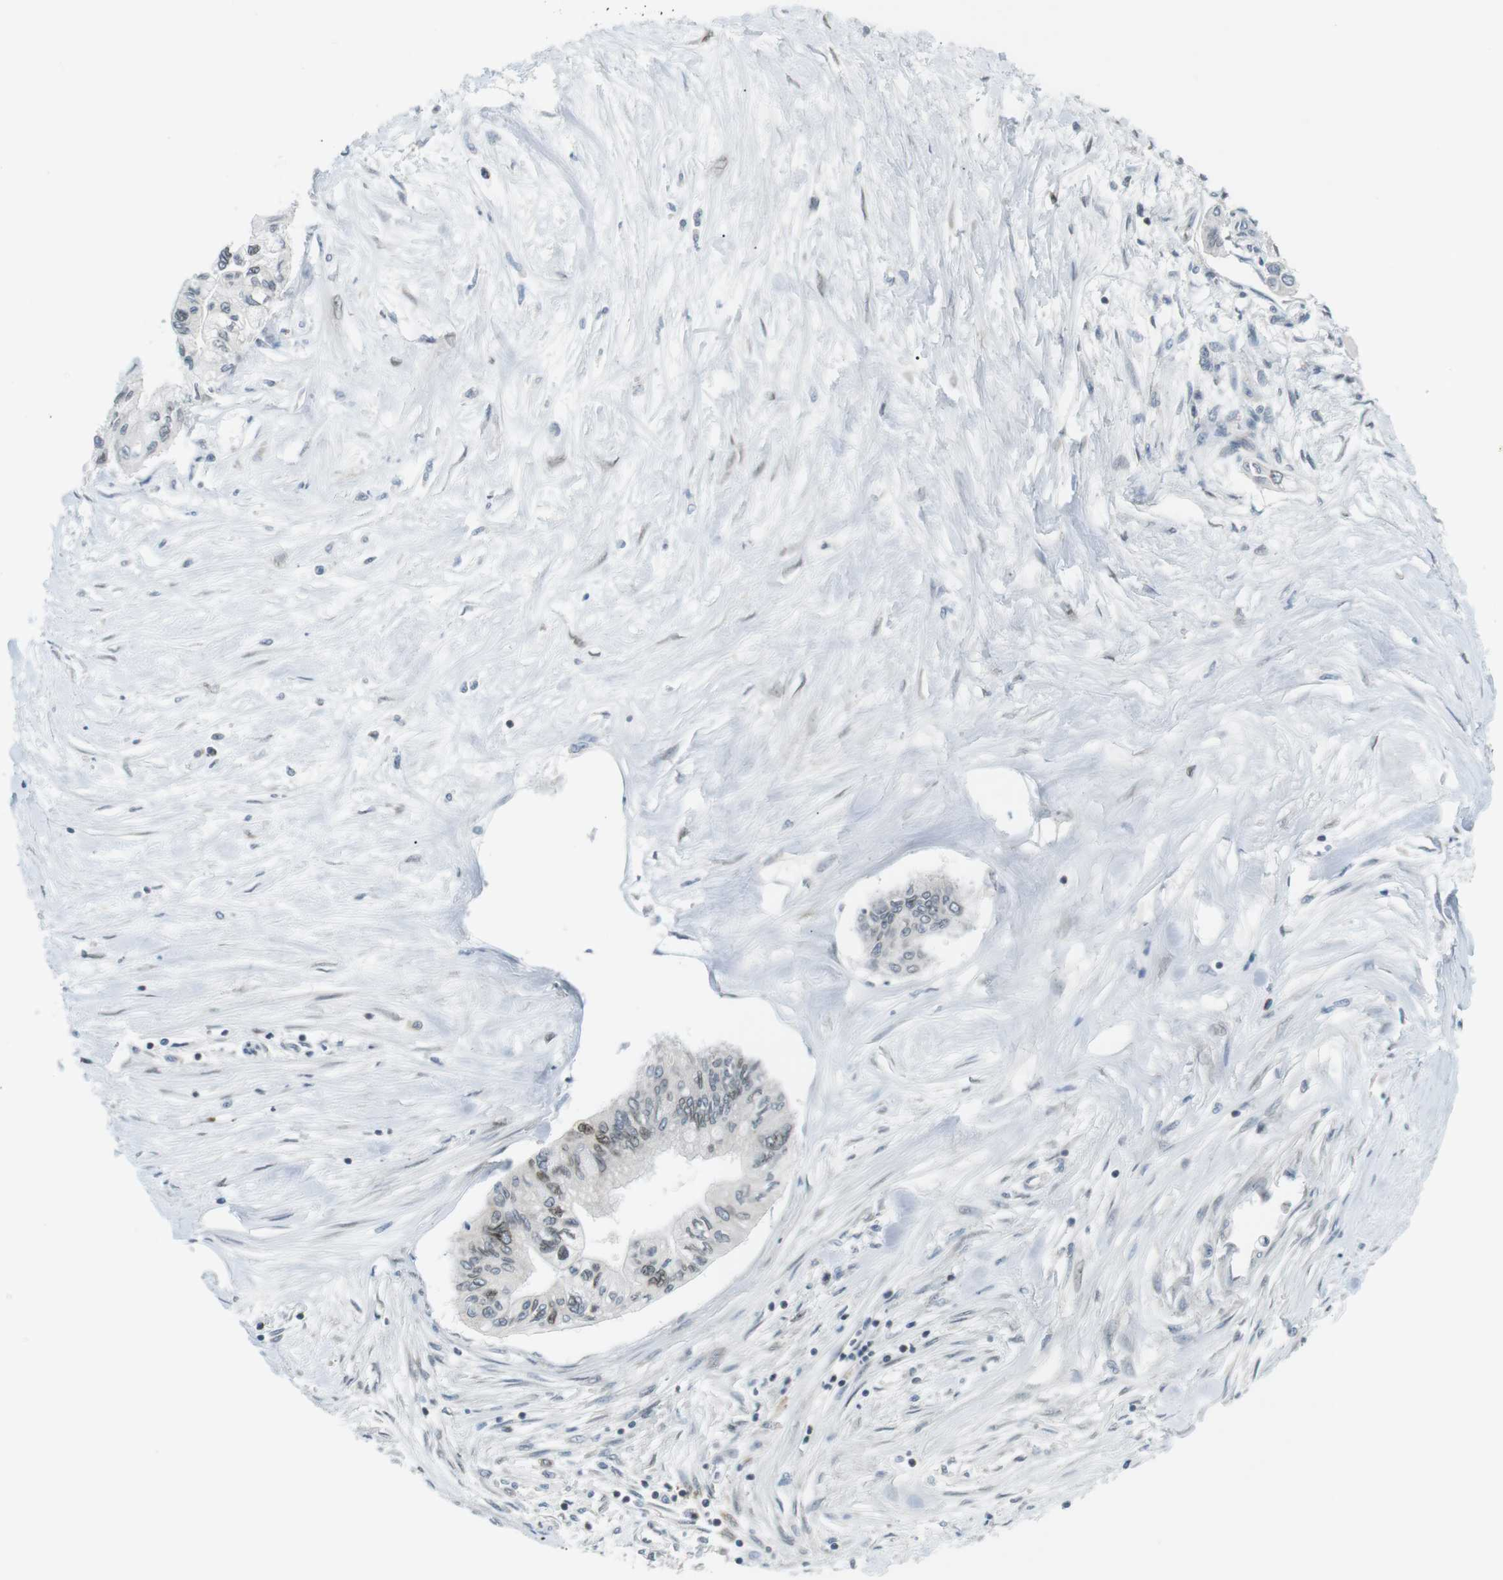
{"staining": {"intensity": "weak", "quantity": "<25%", "location": "cytoplasmic/membranous,nuclear"}, "tissue": "pancreatic cancer", "cell_type": "Tumor cells", "image_type": "cancer", "snomed": [{"axis": "morphology", "description": "Adenocarcinoma, NOS"}, {"axis": "topography", "description": "Pancreas"}], "caption": "Tumor cells show no significant staining in pancreatic cancer (adenocarcinoma).", "gene": "TMX4", "patient": {"sex": "female", "age": 77}}